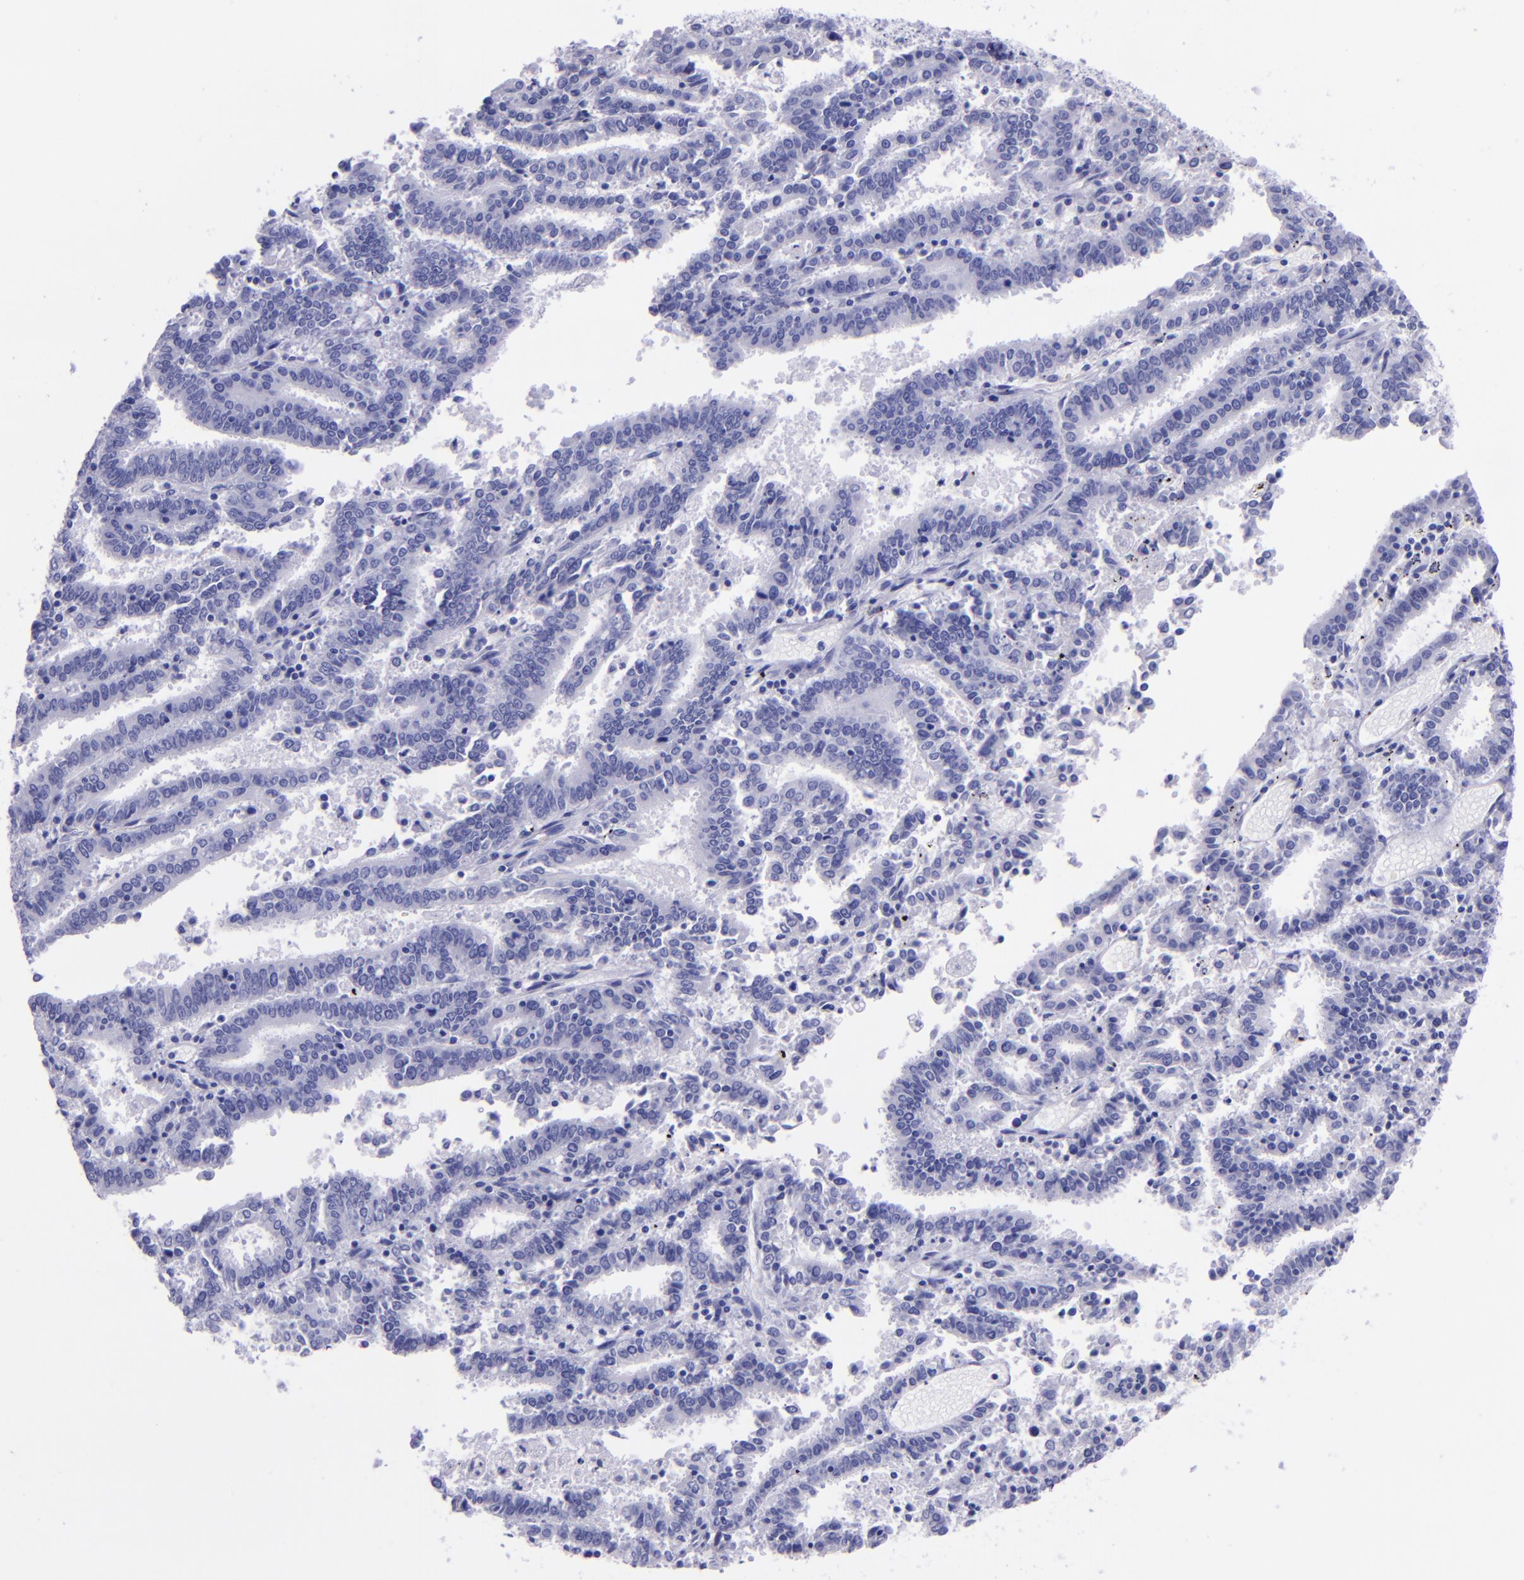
{"staining": {"intensity": "negative", "quantity": "none", "location": "none"}, "tissue": "endometrial cancer", "cell_type": "Tumor cells", "image_type": "cancer", "snomed": [{"axis": "morphology", "description": "Adenocarcinoma, NOS"}, {"axis": "topography", "description": "Uterus"}], "caption": "There is no significant staining in tumor cells of endometrial cancer (adenocarcinoma).", "gene": "MBP", "patient": {"sex": "female", "age": 83}}